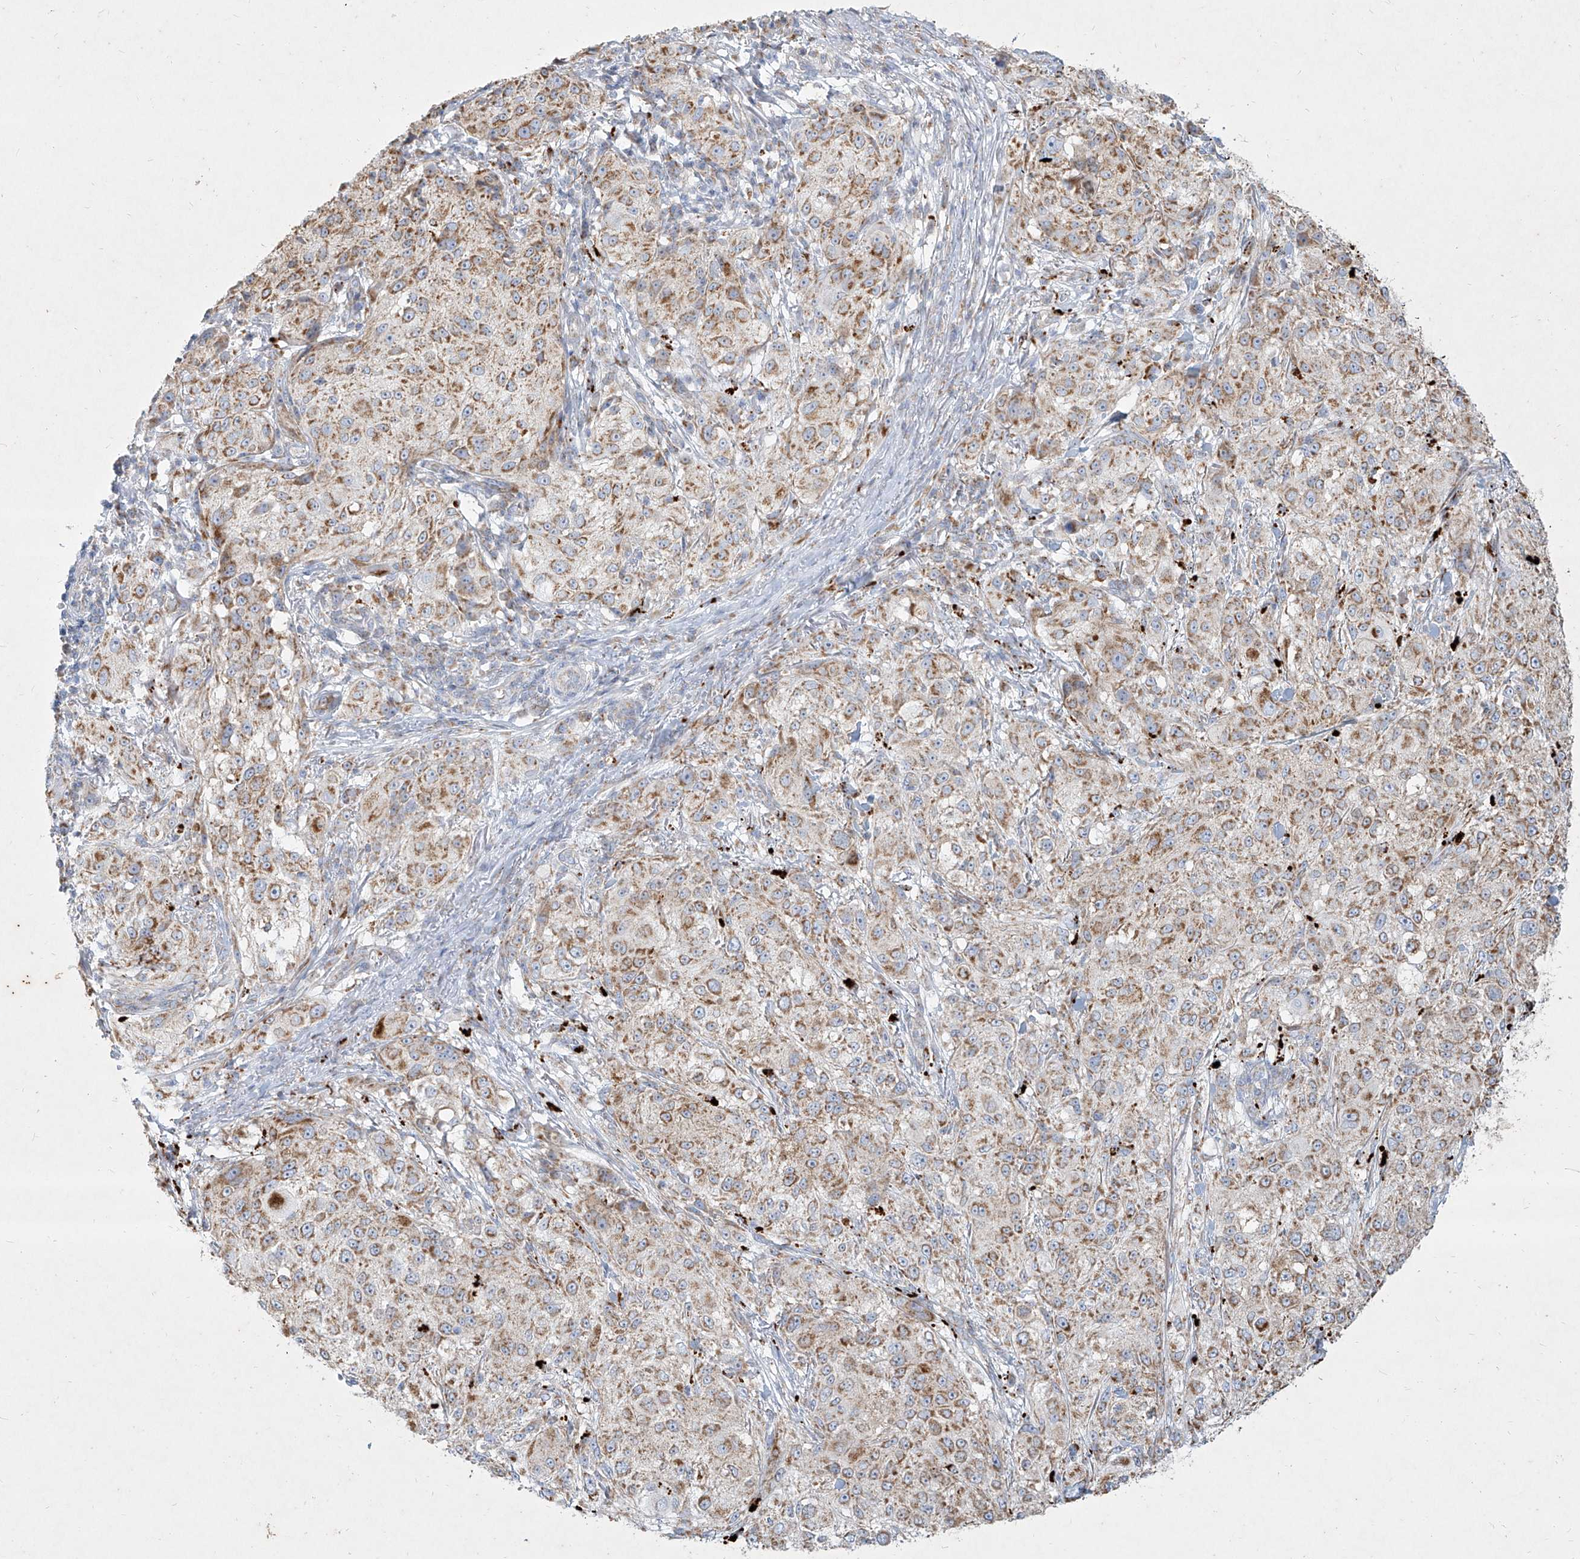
{"staining": {"intensity": "moderate", "quantity": "25%-75%", "location": "cytoplasmic/membranous"}, "tissue": "melanoma", "cell_type": "Tumor cells", "image_type": "cancer", "snomed": [{"axis": "morphology", "description": "Necrosis, NOS"}, {"axis": "morphology", "description": "Malignant melanoma, NOS"}, {"axis": "topography", "description": "Skin"}], "caption": "Melanoma stained with a brown dye shows moderate cytoplasmic/membranous positive staining in about 25%-75% of tumor cells.", "gene": "MTX2", "patient": {"sex": "female", "age": 87}}